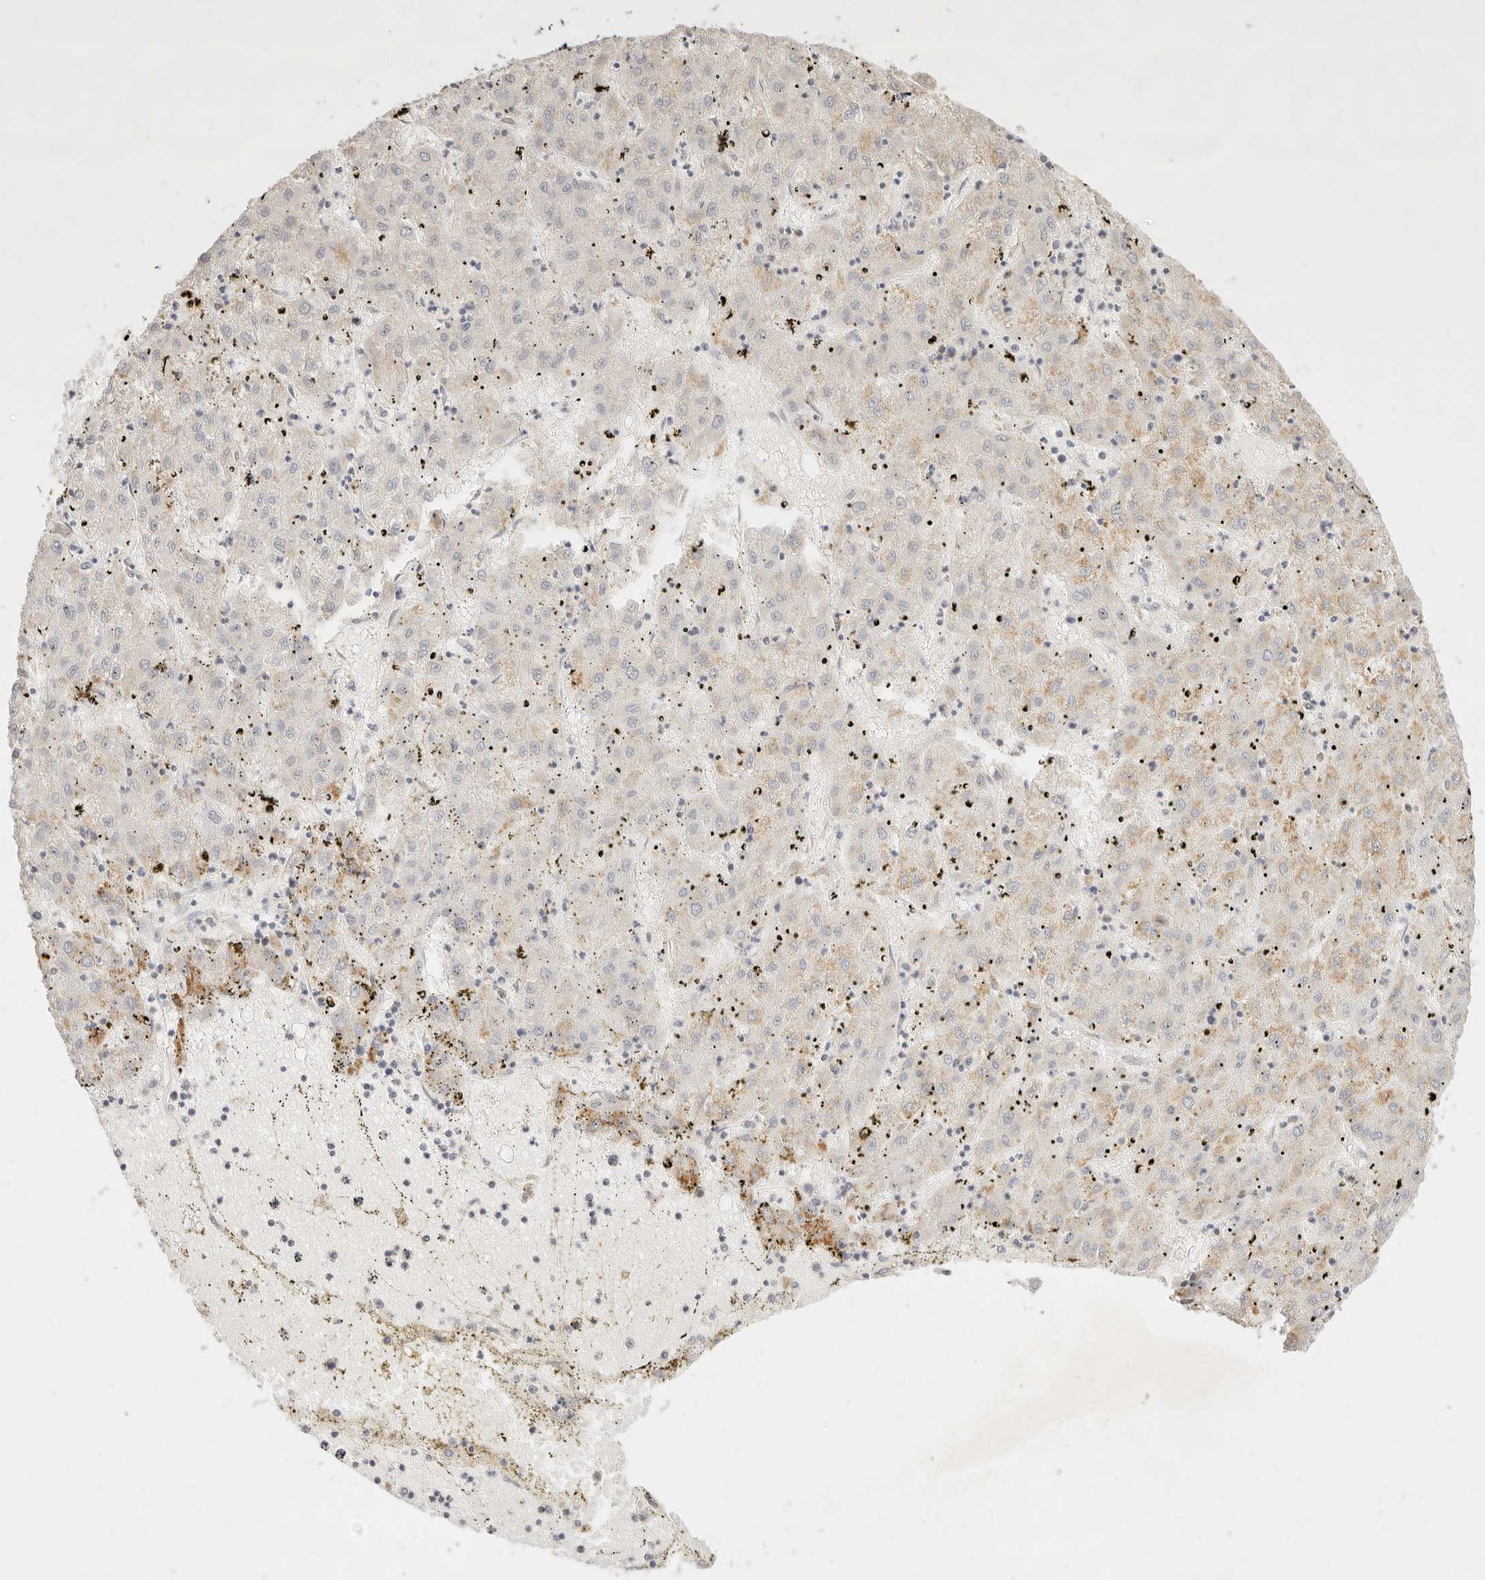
{"staining": {"intensity": "weak", "quantity": "<25%", "location": "cytoplasmic/membranous"}, "tissue": "liver cancer", "cell_type": "Tumor cells", "image_type": "cancer", "snomed": [{"axis": "morphology", "description": "Carcinoma, Hepatocellular, NOS"}, {"axis": "topography", "description": "Liver"}], "caption": "Tumor cells show no significant positivity in liver cancer.", "gene": "RUBCNL", "patient": {"sex": "male", "age": 72}}